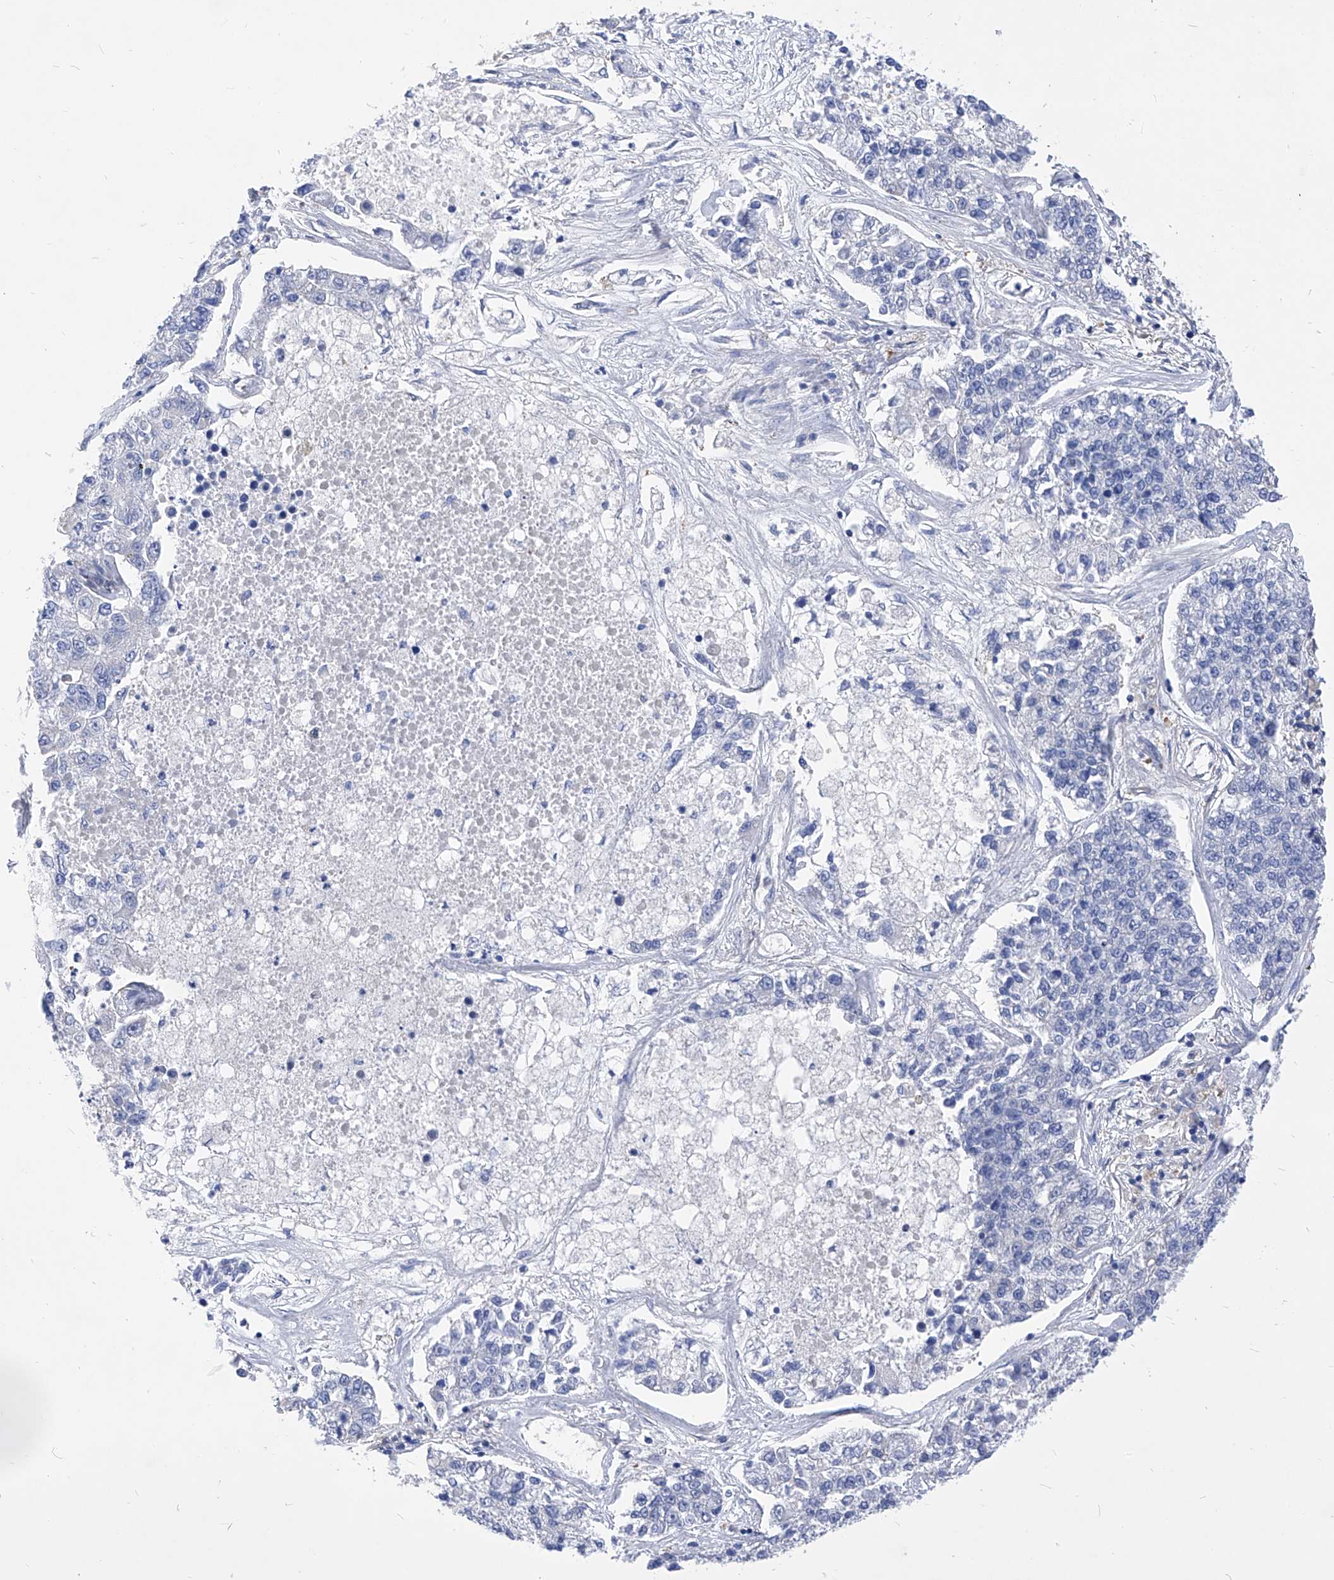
{"staining": {"intensity": "negative", "quantity": "none", "location": "none"}, "tissue": "lung cancer", "cell_type": "Tumor cells", "image_type": "cancer", "snomed": [{"axis": "morphology", "description": "Adenocarcinoma, NOS"}, {"axis": "topography", "description": "Lung"}], "caption": "IHC histopathology image of human adenocarcinoma (lung) stained for a protein (brown), which reveals no staining in tumor cells.", "gene": "XPNPEP1", "patient": {"sex": "male", "age": 49}}